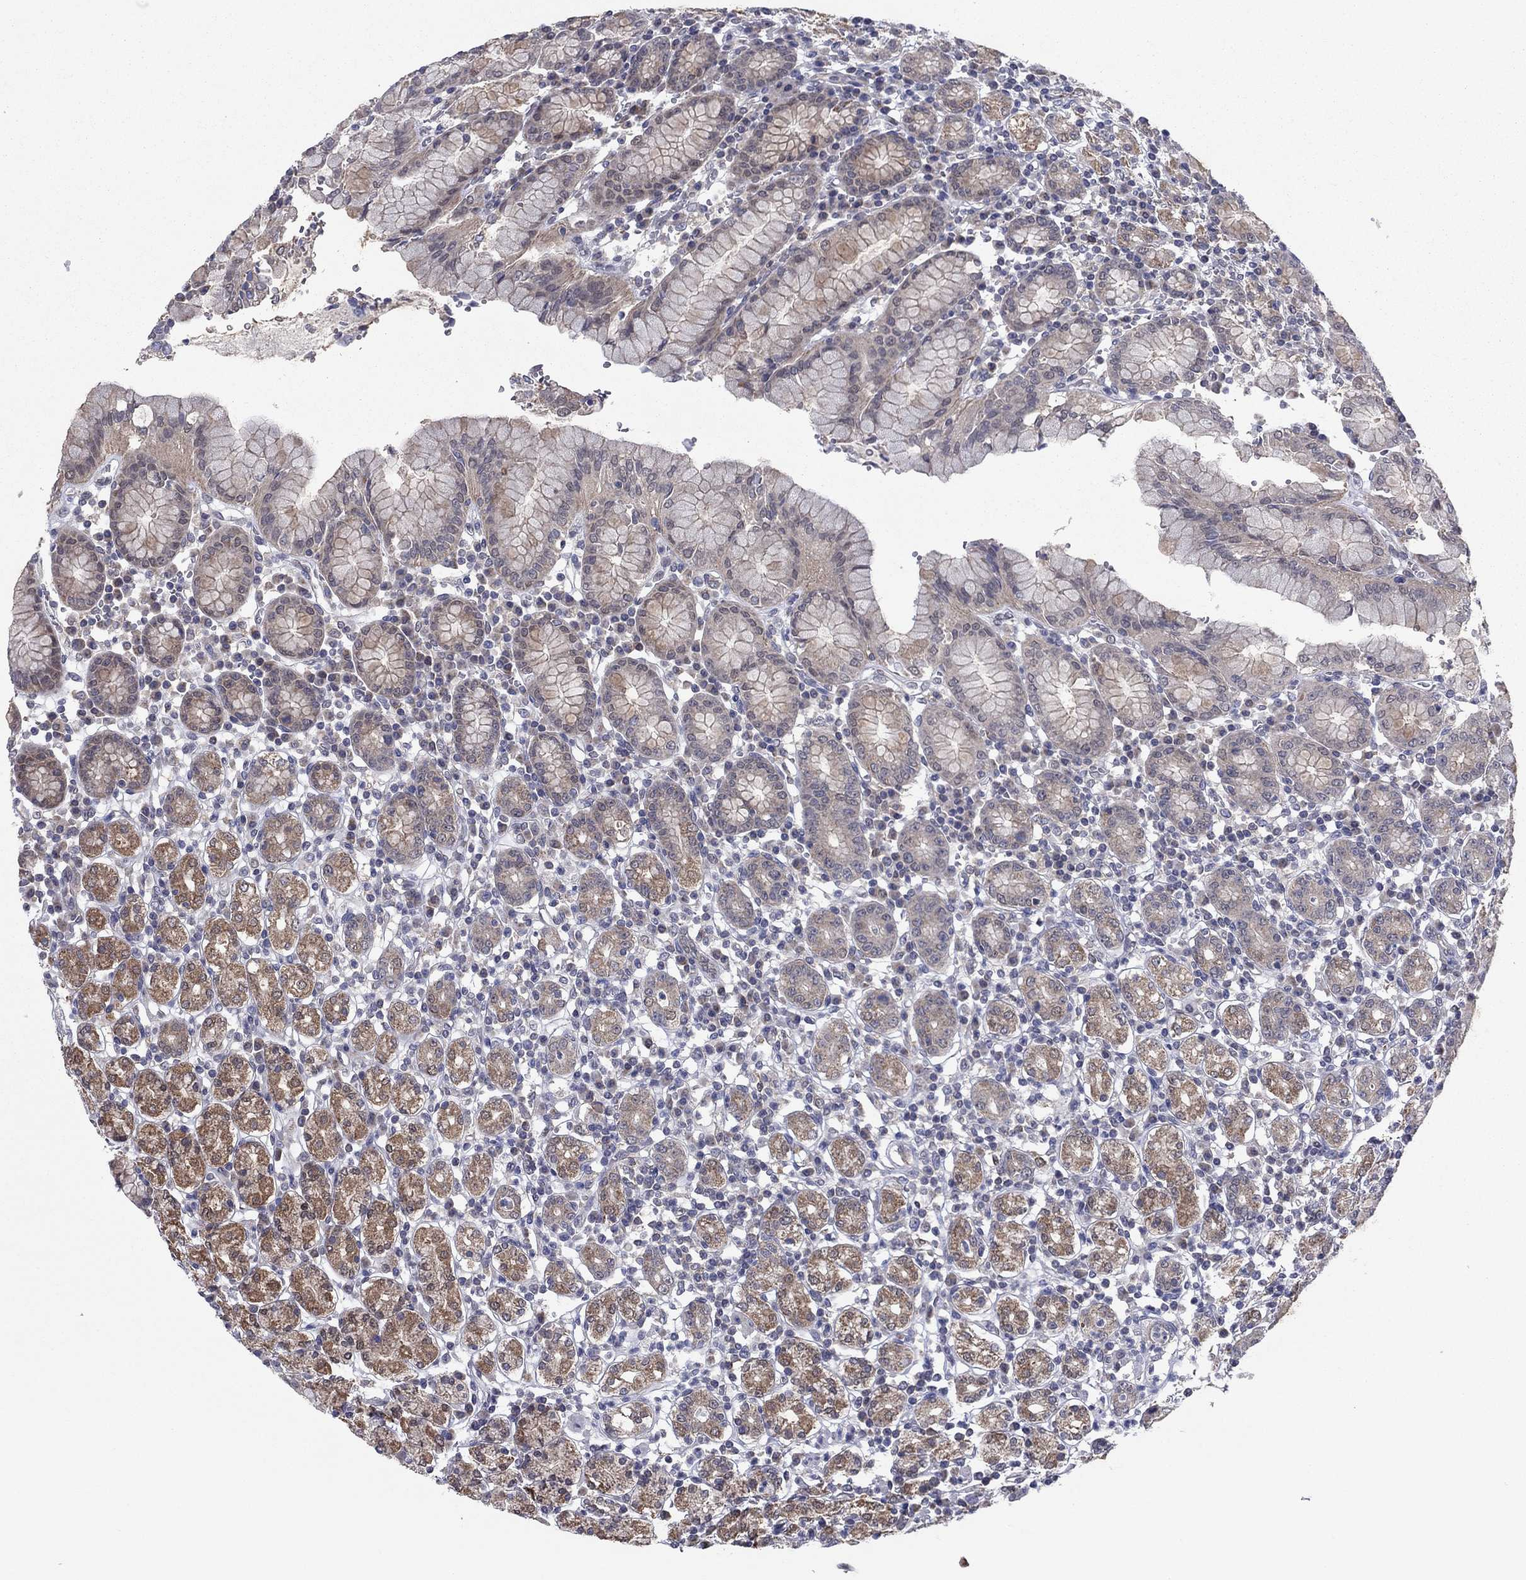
{"staining": {"intensity": "moderate", "quantity": ">75%", "location": "cytoplasmic/membranous"}, "tissue": "stomach", "cell_type": "Glandular cells", "image_type": "normal", "snomed": [{"axis": "morphology", "description": "Normal tissue, NOS"}, {"axis": "topography", "description": "Stomach, upper"}, {"axis": "topography", "description": "Stomach"}], "caption": "A histopathology image showing moderate cytoplasmic/membranous positivity in approximately >75% of glandular cells in unremarkable stomach, as visualized by brown immunohistochemical staining.", "gene": "GRHPR", "patient": {"sex": "male", "age": 62}}